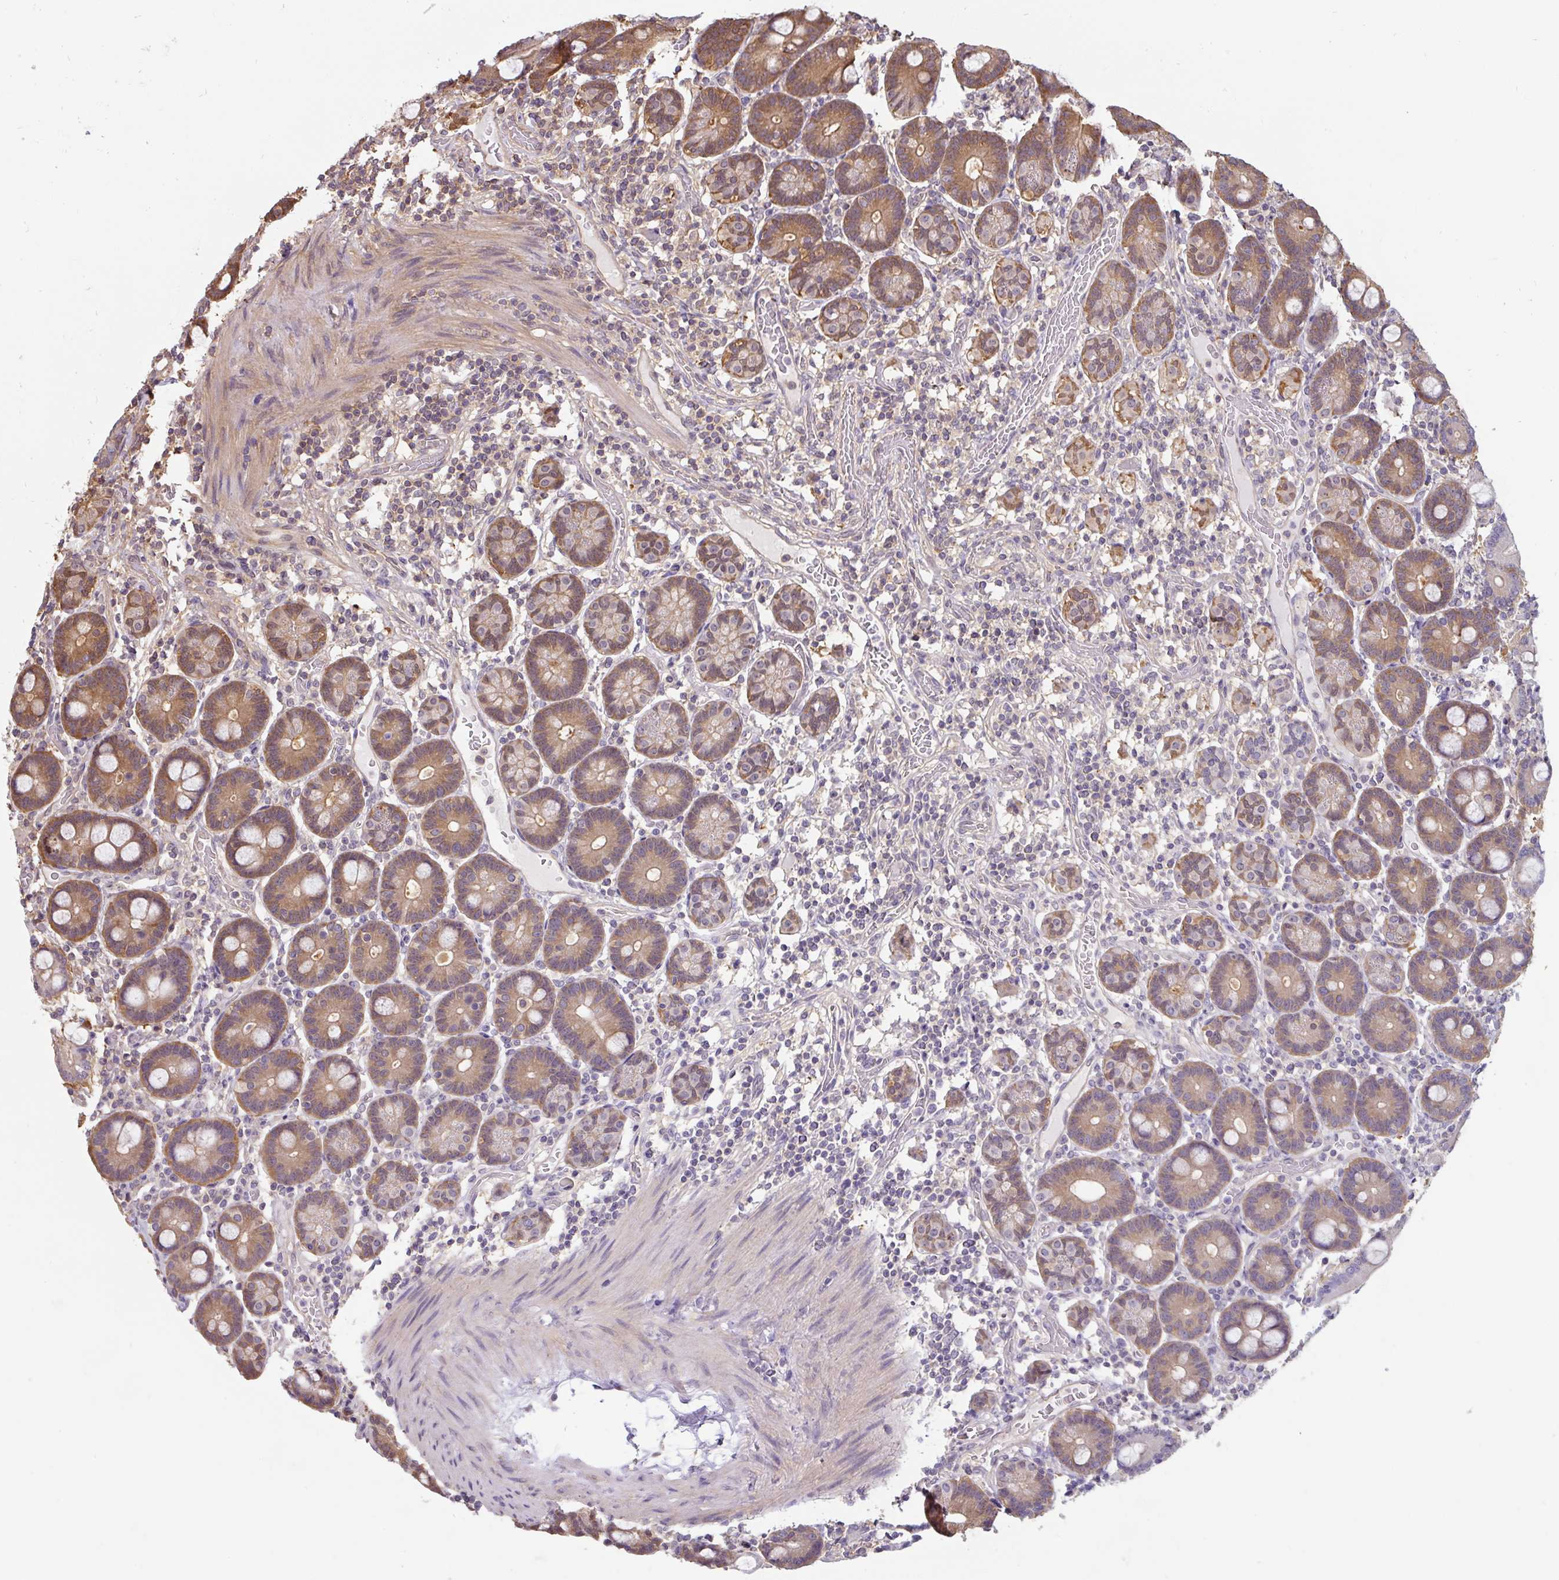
{"staining": {"intensity": "moderate", "quantity": ">75%", "location": "cytoplasmic/membranous"}, "tissue": "duodenum", "cell_type": "Glandular cells", "image_type": "normal", "snomed": [{"axis": "morphology", "description": "Normal tissue, NOS"}, {"axis": "topography", "description": "Duodenum"}], "caption": "Immunohistochemical staining of unremarkable human duodenum reveals medium levels of moderate cytoplasmic/membranous positivity in about >75% of glandular cells.", "gene": "ST13", "patient": {"sex": "male", "age": 55}}